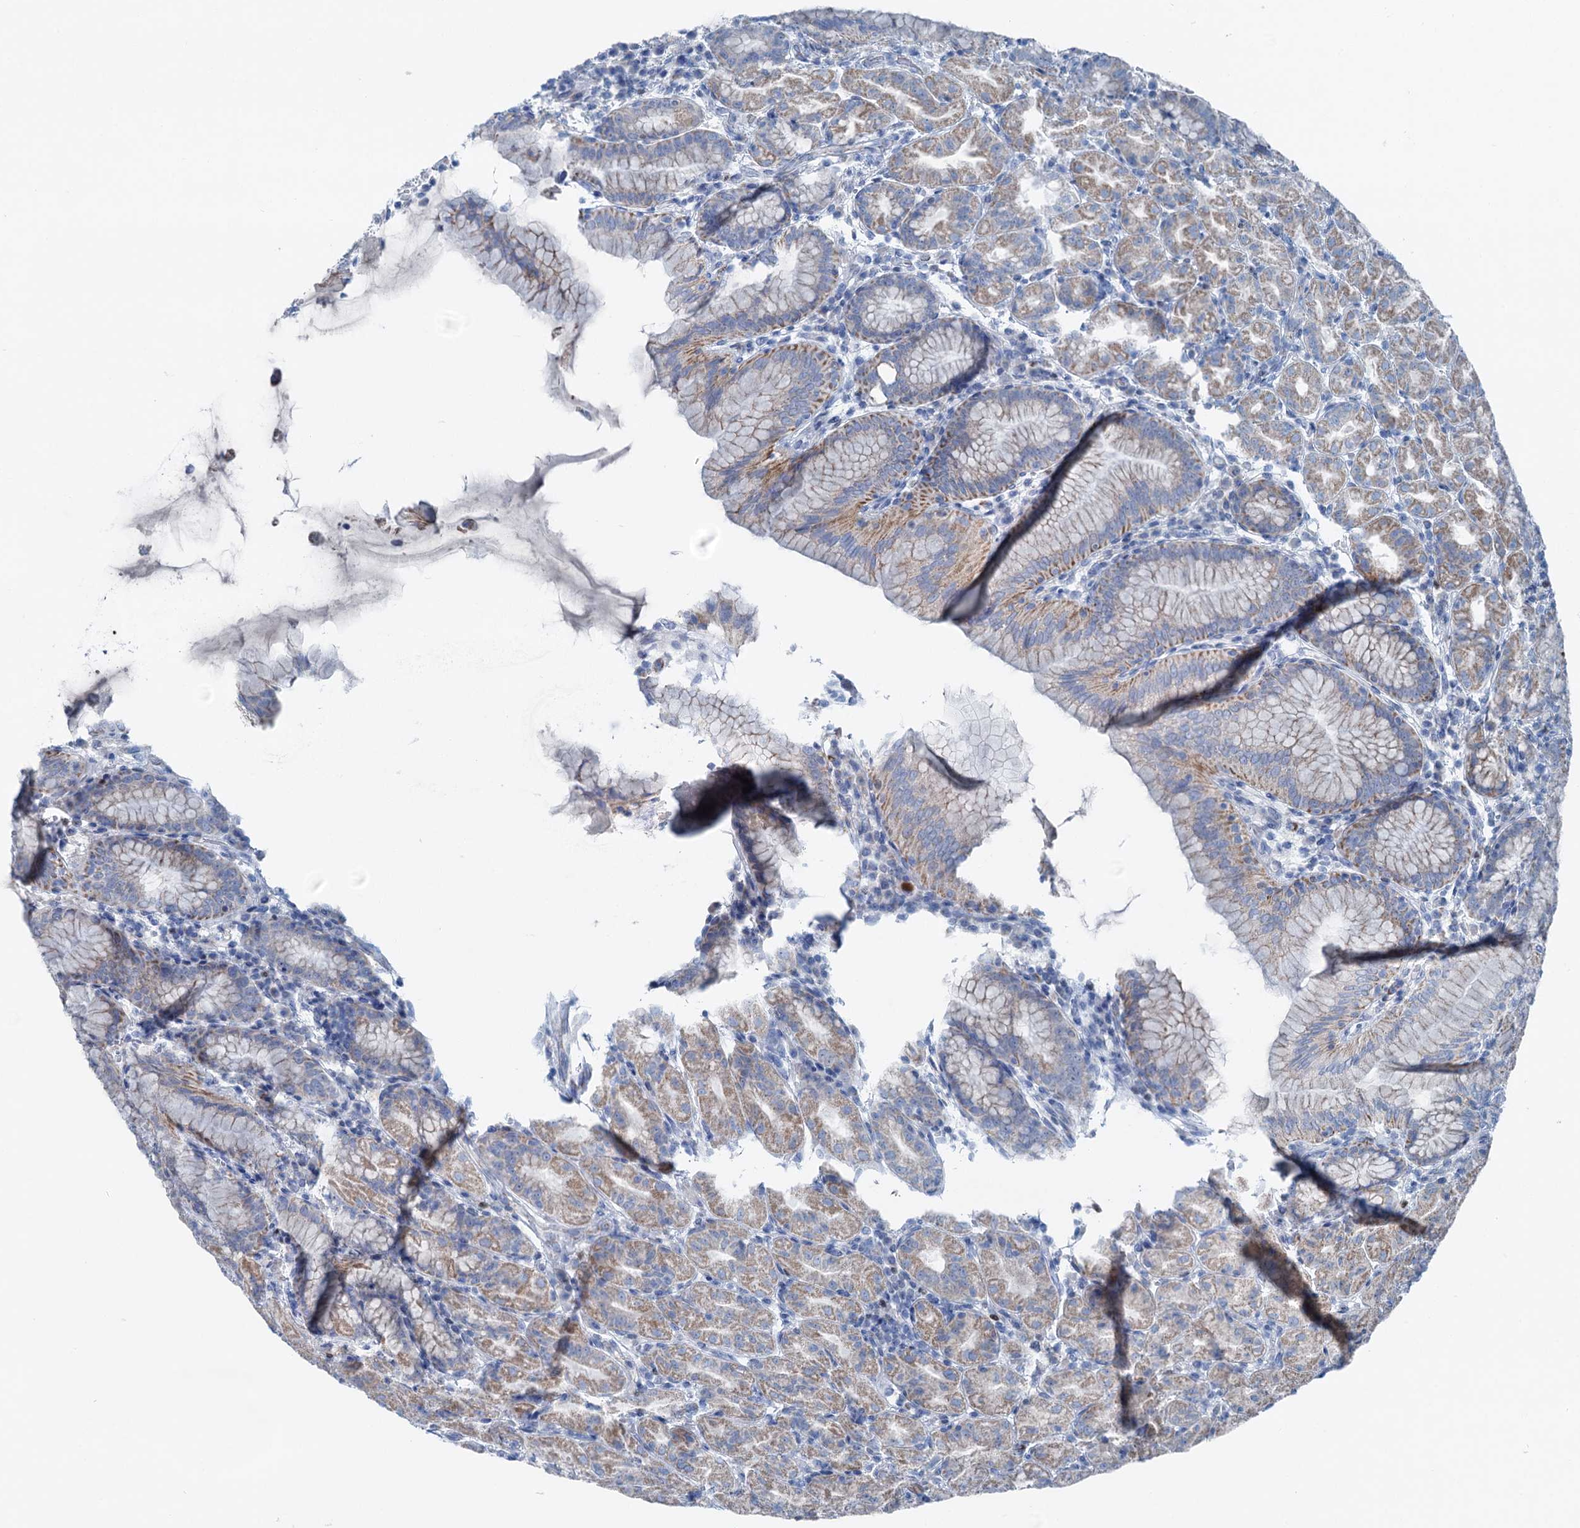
{"staining": {"intensity": "moderate", "quantity": "25%-75%", "location": "cytoplasmic/membranous"}, "tissue": "stomach", "cell_type": "Glandular cells", "image_type": "normal", "snomed": [{"axis": "morphology", "description": "Normal tissue, NOS"}, {"axis": "topography", "description": "Stomach"}], "caption": "DAB immunohistochemical staining of benign human stomach reveals moderate cytoplasmic/membranous protein staining in approximately 25%-75% of glandular cells. (DAB IHC with brightfield microscopy, high magnification).", "gene": "ELP4", "patient": {"sex": "female", "age": 79}}